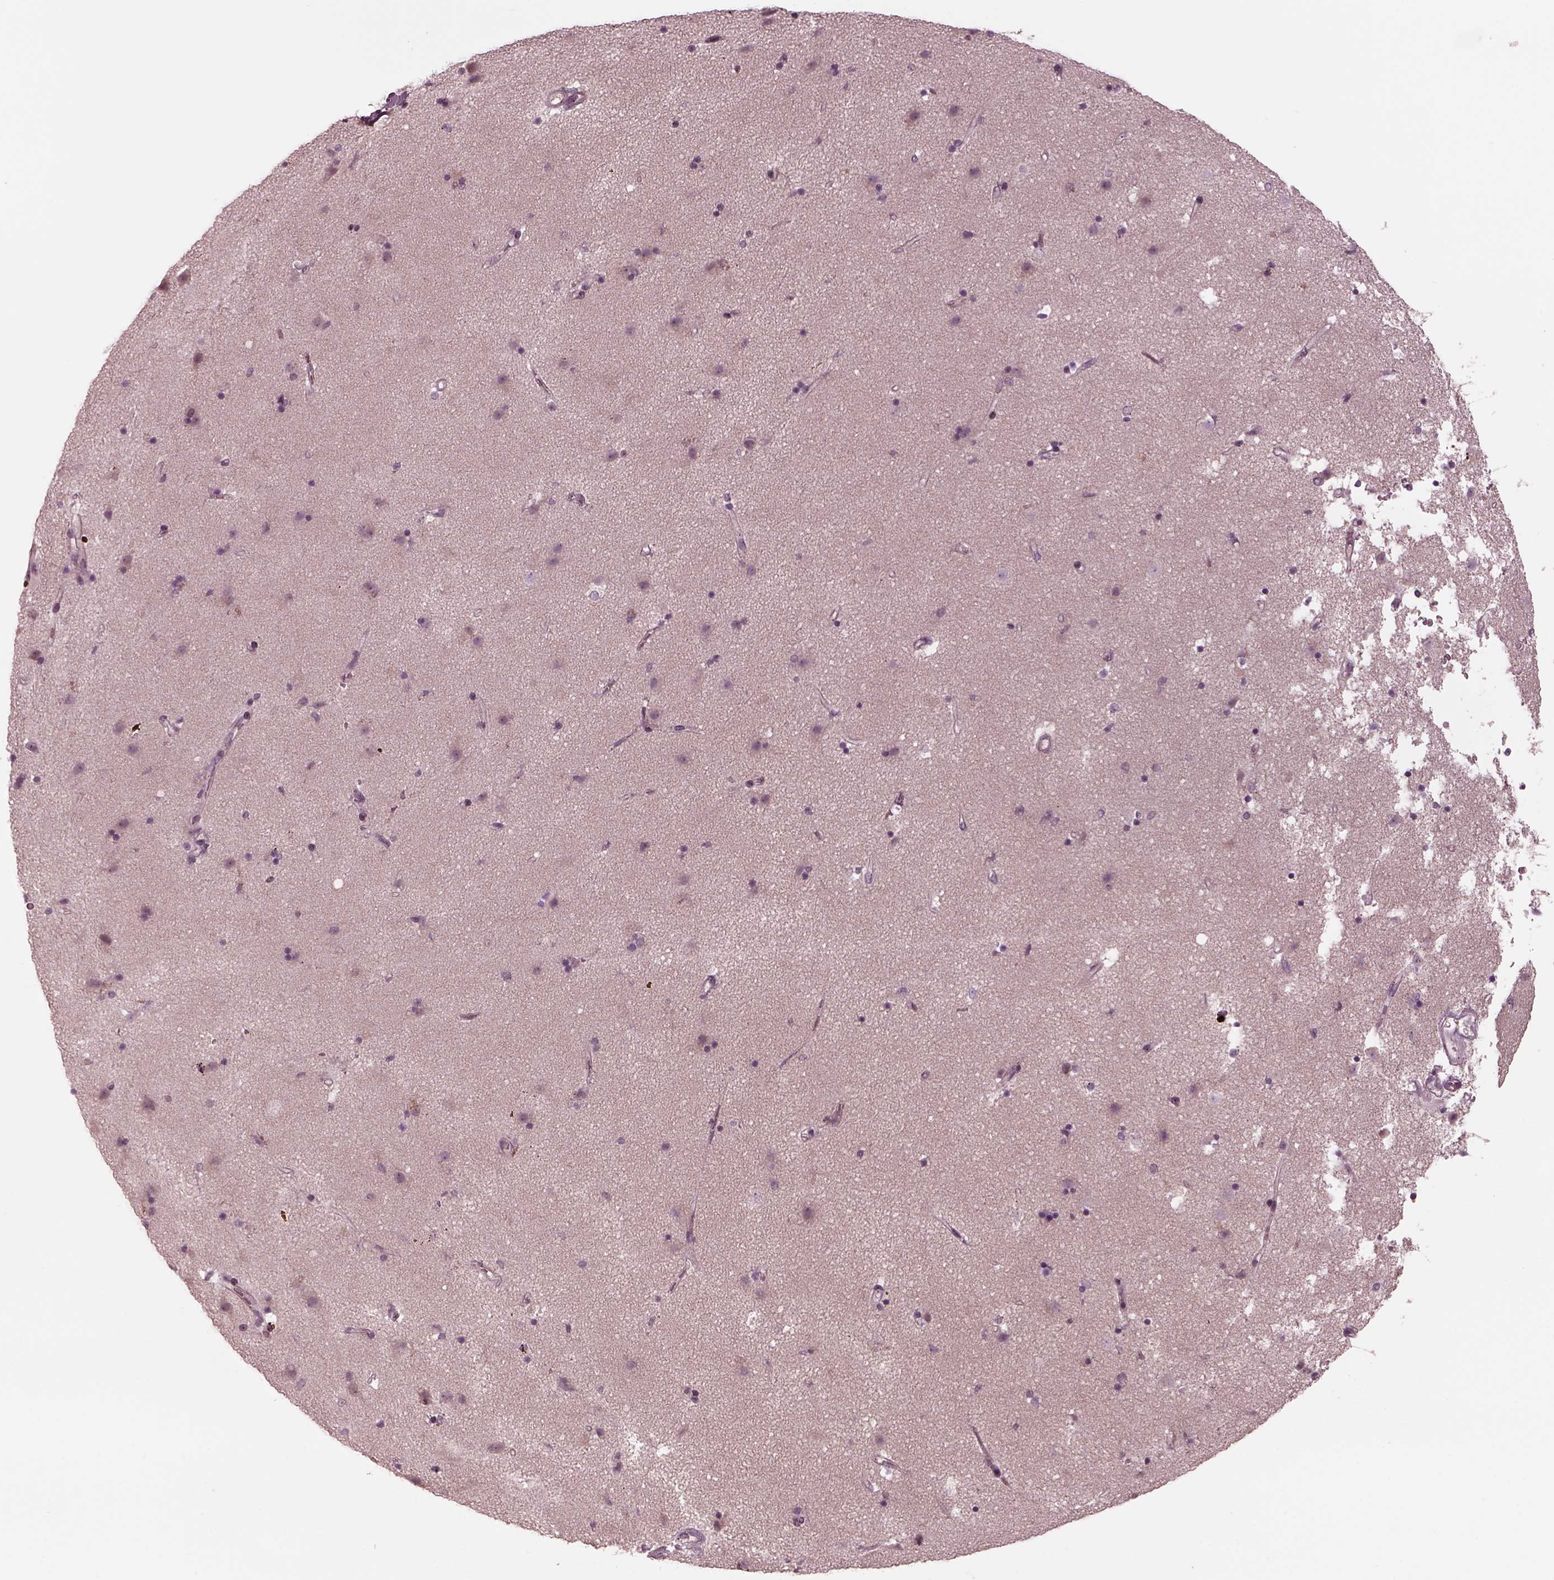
{"staining": {"intensity": "negative", "quantity": "none", "location": "none"}, "tissue": "caudate", "cell_type": "Glial cells", "image_type": "normal", "snomed": [{"axis": "morphology", "description": "Normal tissue, NOS"}, {"axis": "topography", "description": "Lateral ventricle wall"}], "caption": "Immunohistochemical staining of unremarkable human caudate reveals no significant expression in glial cells.", "gene": "SAXO1", "patient": {"sex": "female", "age": 71}}